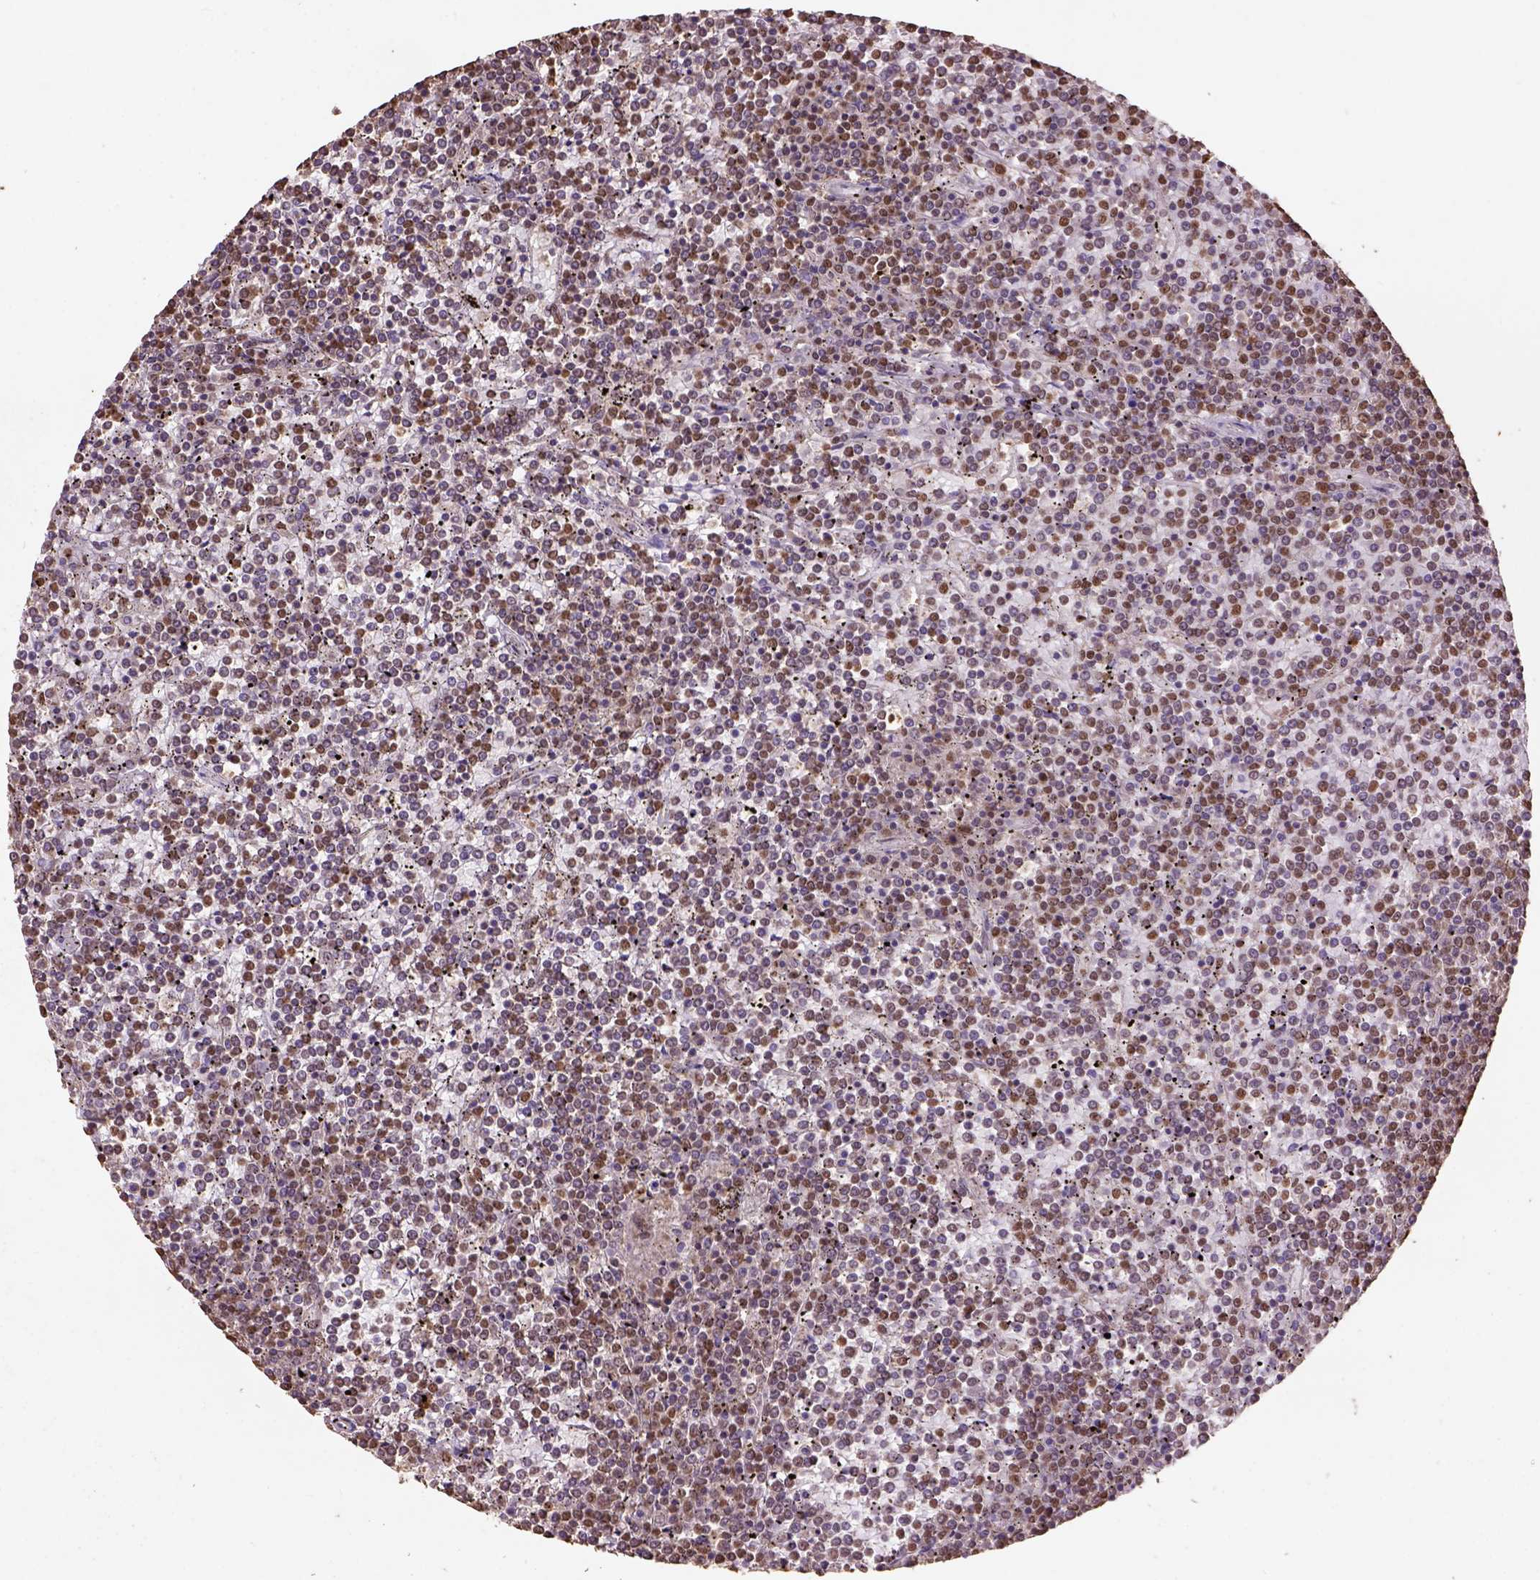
{"staining": {"intensity": "moderate", "quantity": ">75%", "location": "nuclear"}, "tissue": "lymphoma", "cell_type": "Tumor cells", "image_type": "cancer", "snomed": [{"axis": "morphology", "description": "Malignant lymphoma, non-Hodgkin's type, Low grade"}, {"axis": "topography", "description": "Spleen"}], "caption": "Human lymphoma stained with a brown dye shows moderate nuclear positive staining in about >75% of tumor cells.", "gene": "CSTF2T", "patient": {"sex": "female", "age": 19}}